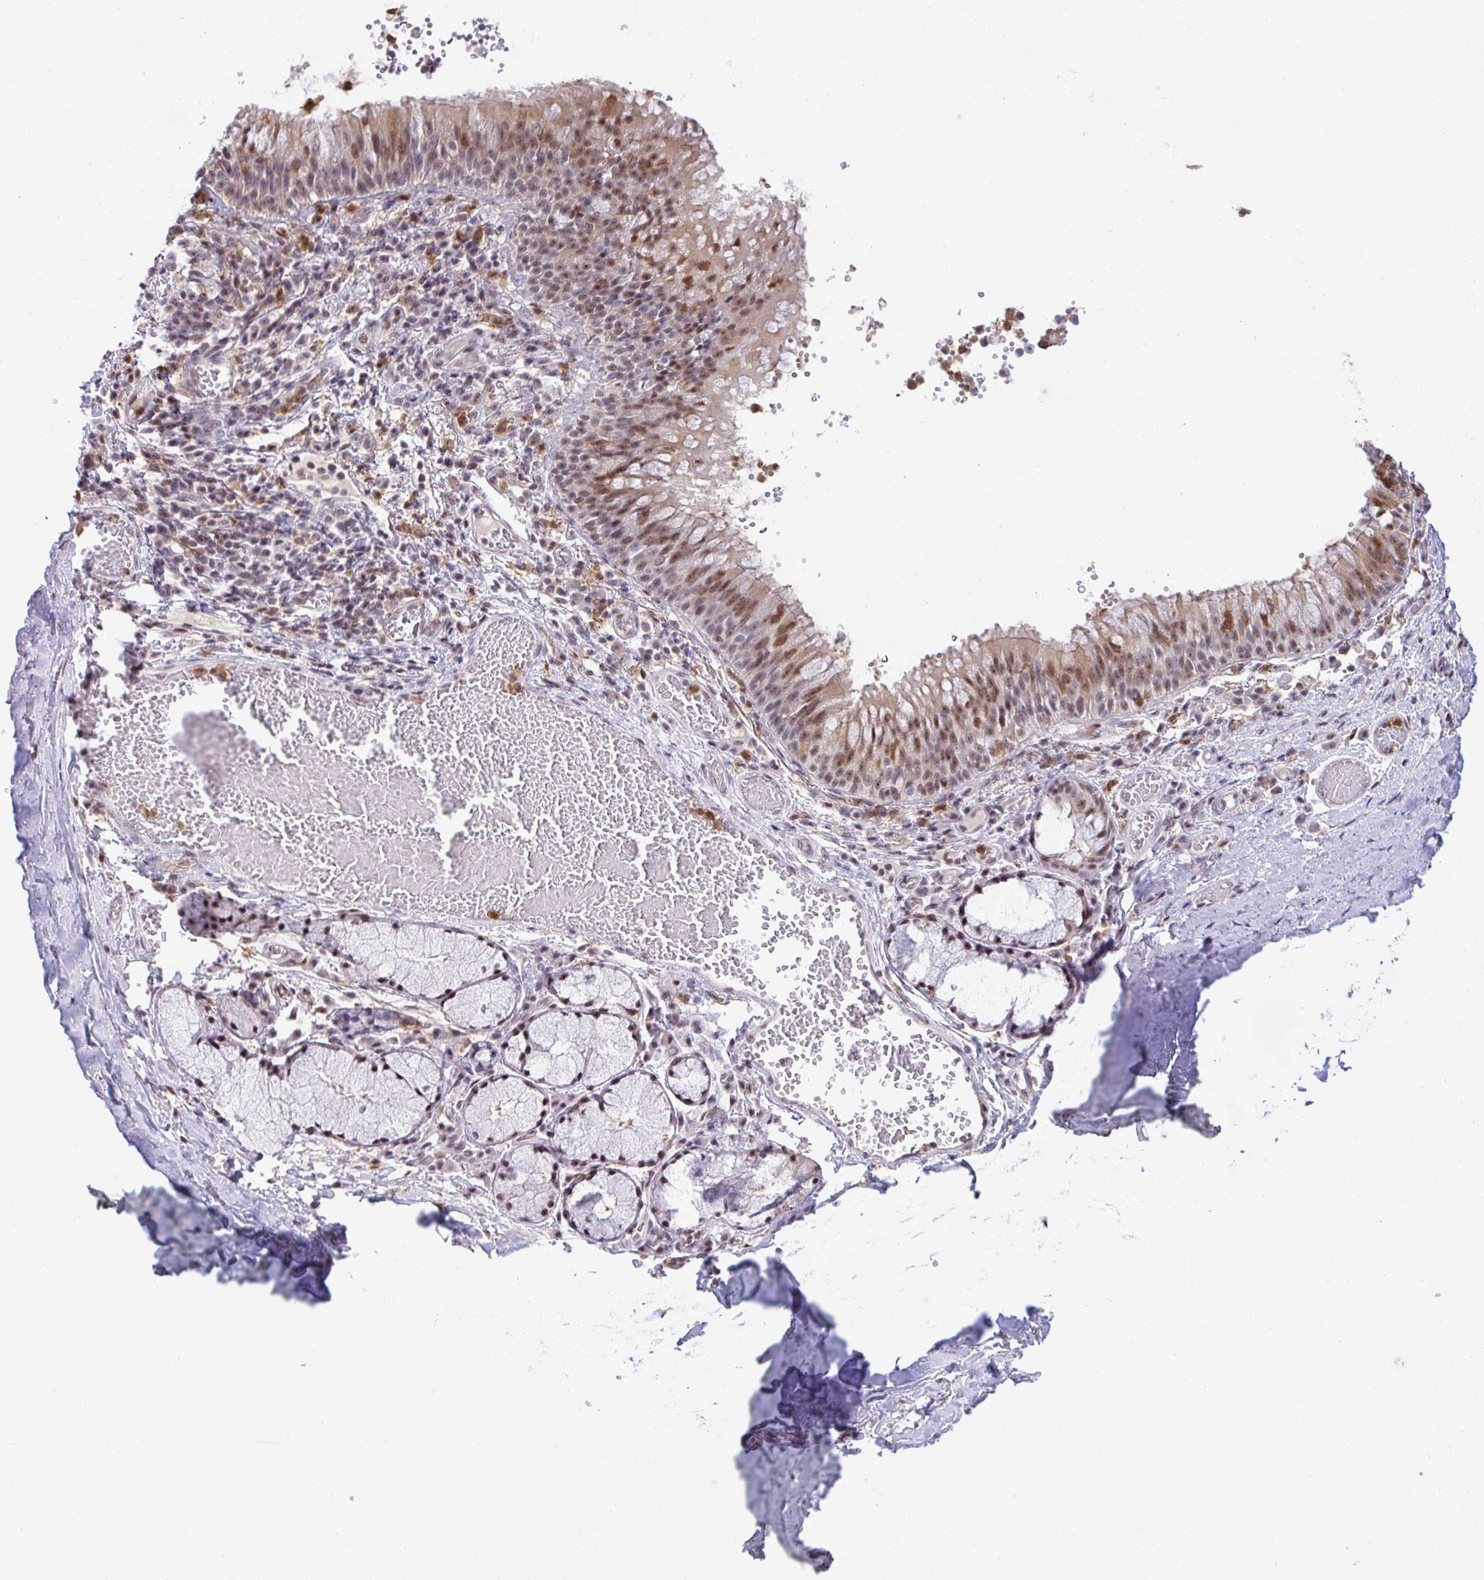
{"staining": {"intensity": "negative", "quantity": "none", "location": "none"}, "tissue": "adipose tissue", "cell_type": "Adipocytes", "image_type": "normal", "snomed": [{"axis": "morphology", "description": "Normal tissue, NOS"}, {"axis": "topography", "description": "Cartilage tissue"}, {"axis": "topography", "description": "Bronchus"}], "caption": "High power microscopy micrograph of an IHC micrograph of normal adipose tissue, revealing no significant staining in adipocytes.", "gene": "OR6K3", "patient": {"sex": "male", "age": 56}}